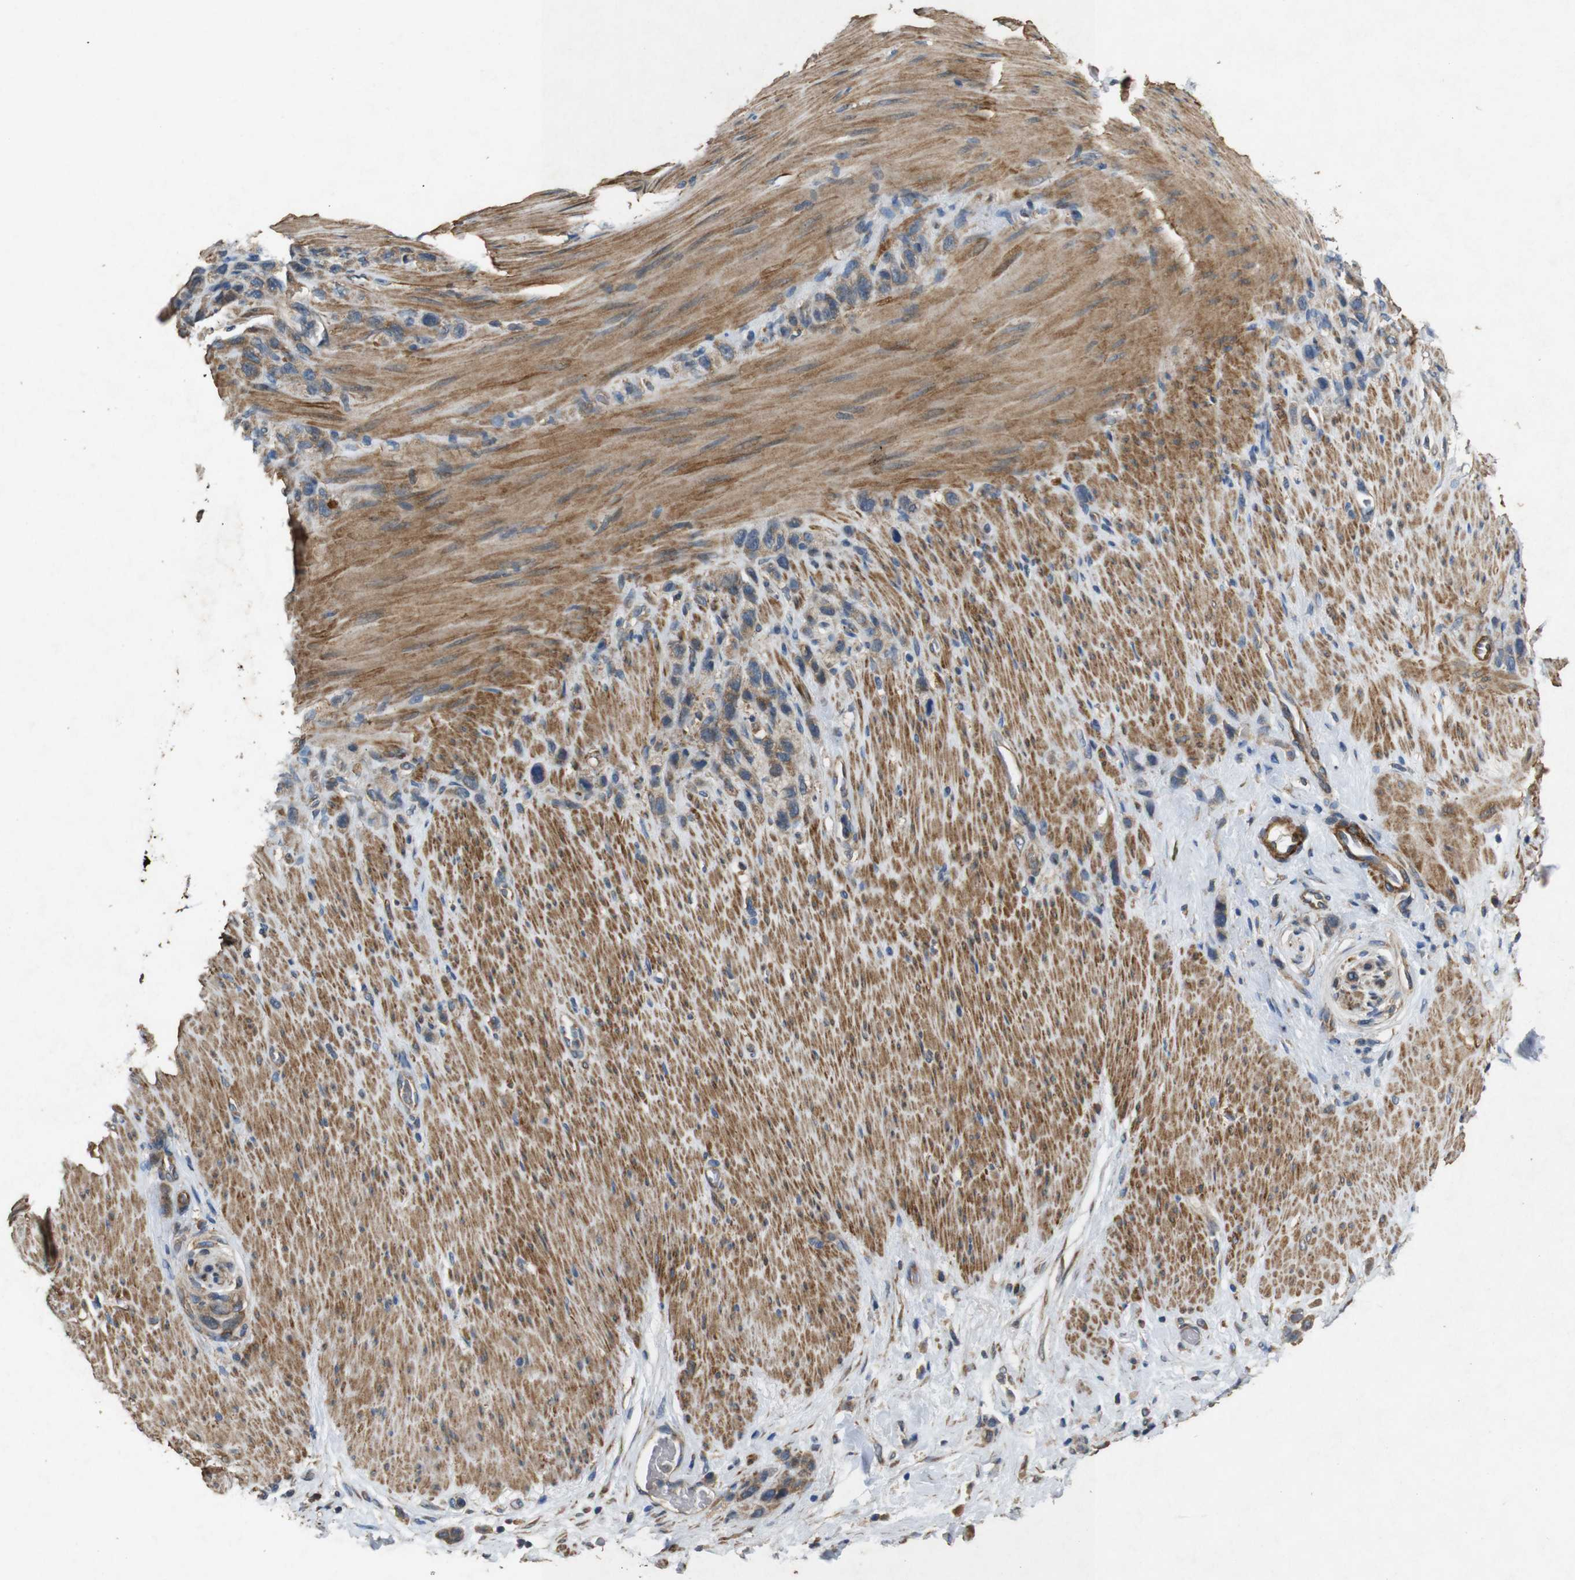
{"staining": {"intensity": "weak", "quantity": "25%-75%", "location": "cytoplasmic/membranous"}, "tissue": "stomach cancer", "cell_type": "Tumor cells", "image_type": "cancer", "snomed": [{"axis": "morphology", "description": "Adenocarcinoma, NOS"}, {"axis": "morphology", "description": "Adenocarcinoma, High grade"}, {"axis": "topography", "description": "Stomach, upper"}, {"axis": "topography", "description": "Stomach, lower"}], "caption": "A high-resolution histopathology image shows immunohistochemistry (IHC) staining of stomach high-grade adenocarcinoma, which exhibits weak cytoplasmic/membranous positivity in about 25%-75% of tumor cells.", "gene": "BNIP3", "patient": {"sex": "female", "age": 65}}